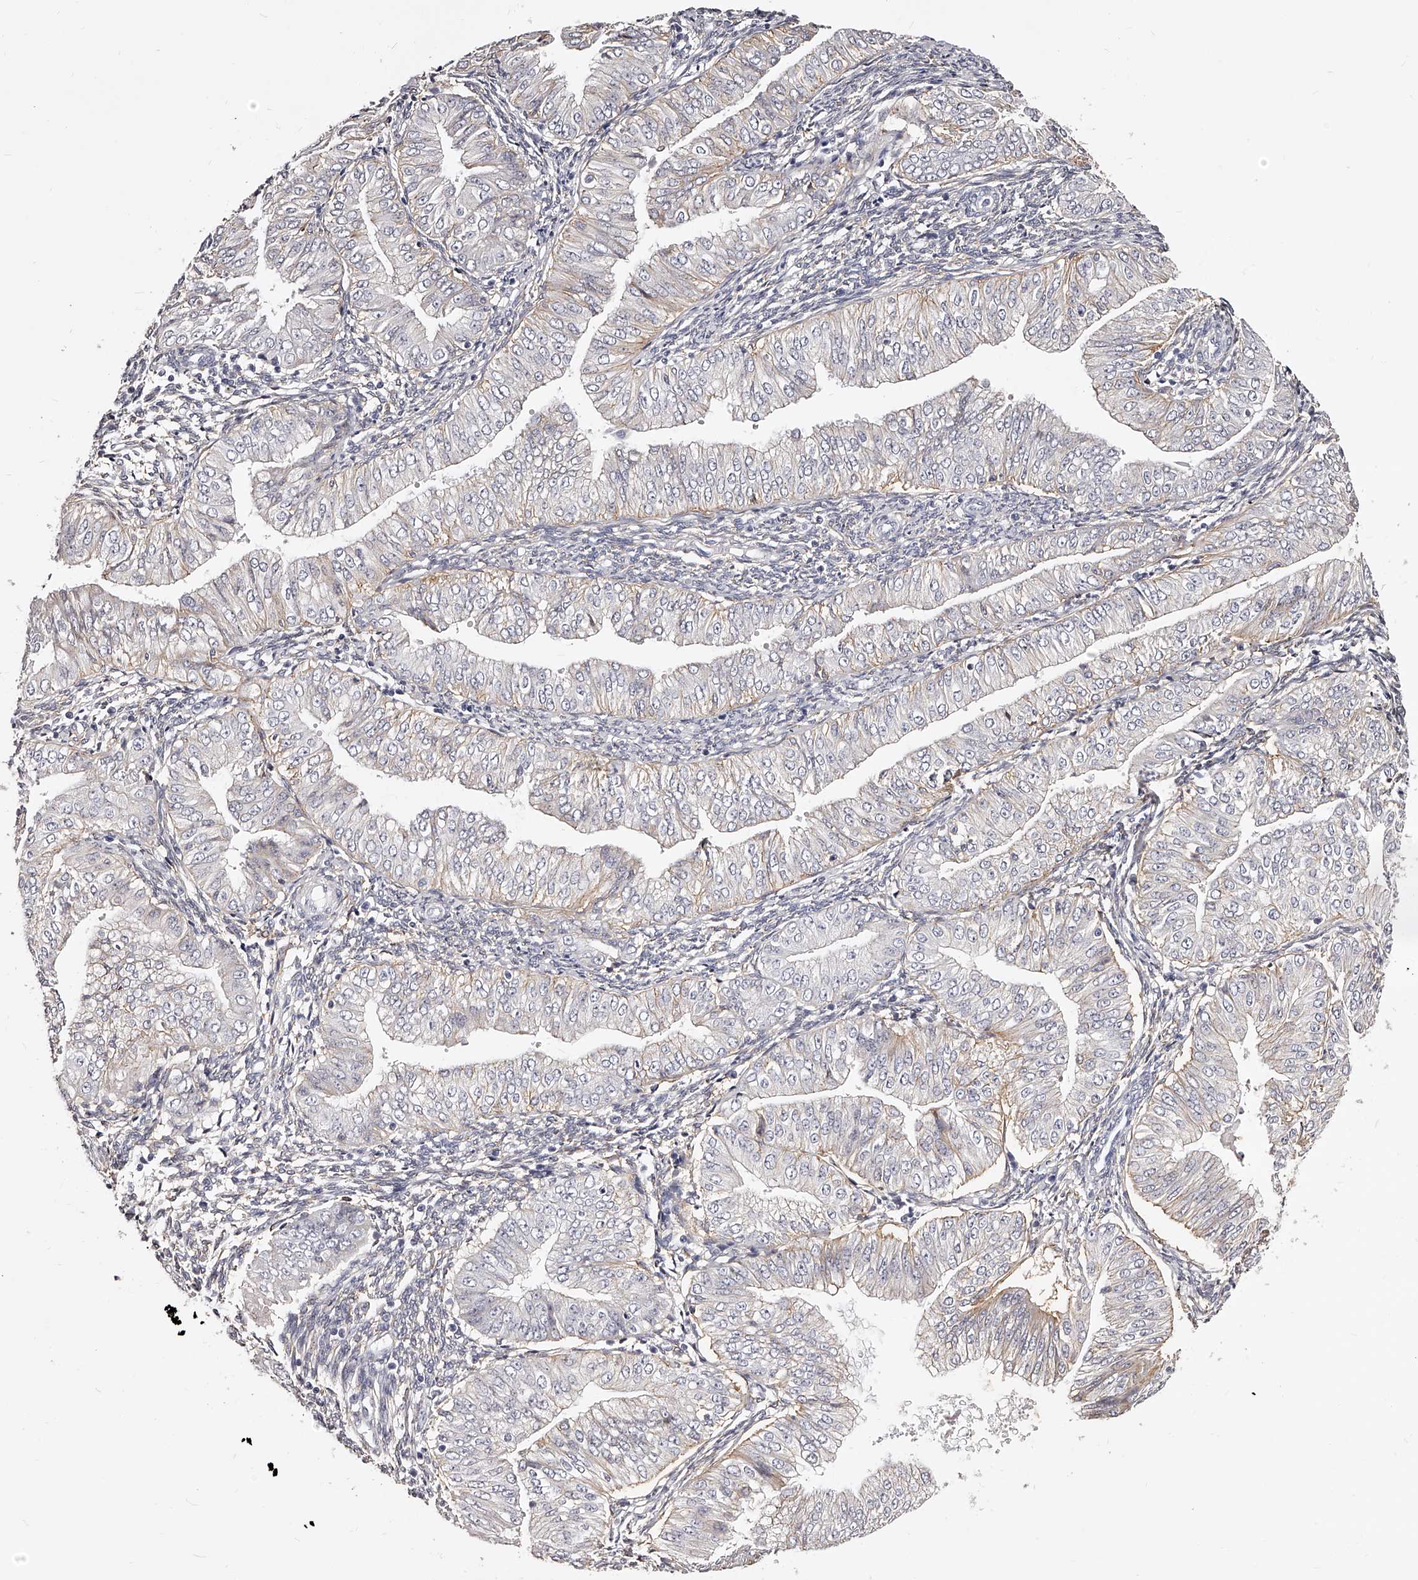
{"staining": {"intensity": "weak", "quantity": "<25%", "location": "cytoplasmic/membranous"}, "tissue": "endometrial cancer", "cell_type": "Tumor cells", "image_type": "cancer", "snomed": [{"axis": "morphology", "description": "Normal tissue, NOS"}, {"axis": "morphology", "description": "Adenocarcinoma, NOS"}, {"axis": "topography", "description": "Endometrium"}], "caption": "Endometrial cancer (adenocarcinoma) was stained to show a protein in brown. There is no significant expression in tumor cells.", "gene": "CD82", "patient": {"sex": "female", "age": 53}}